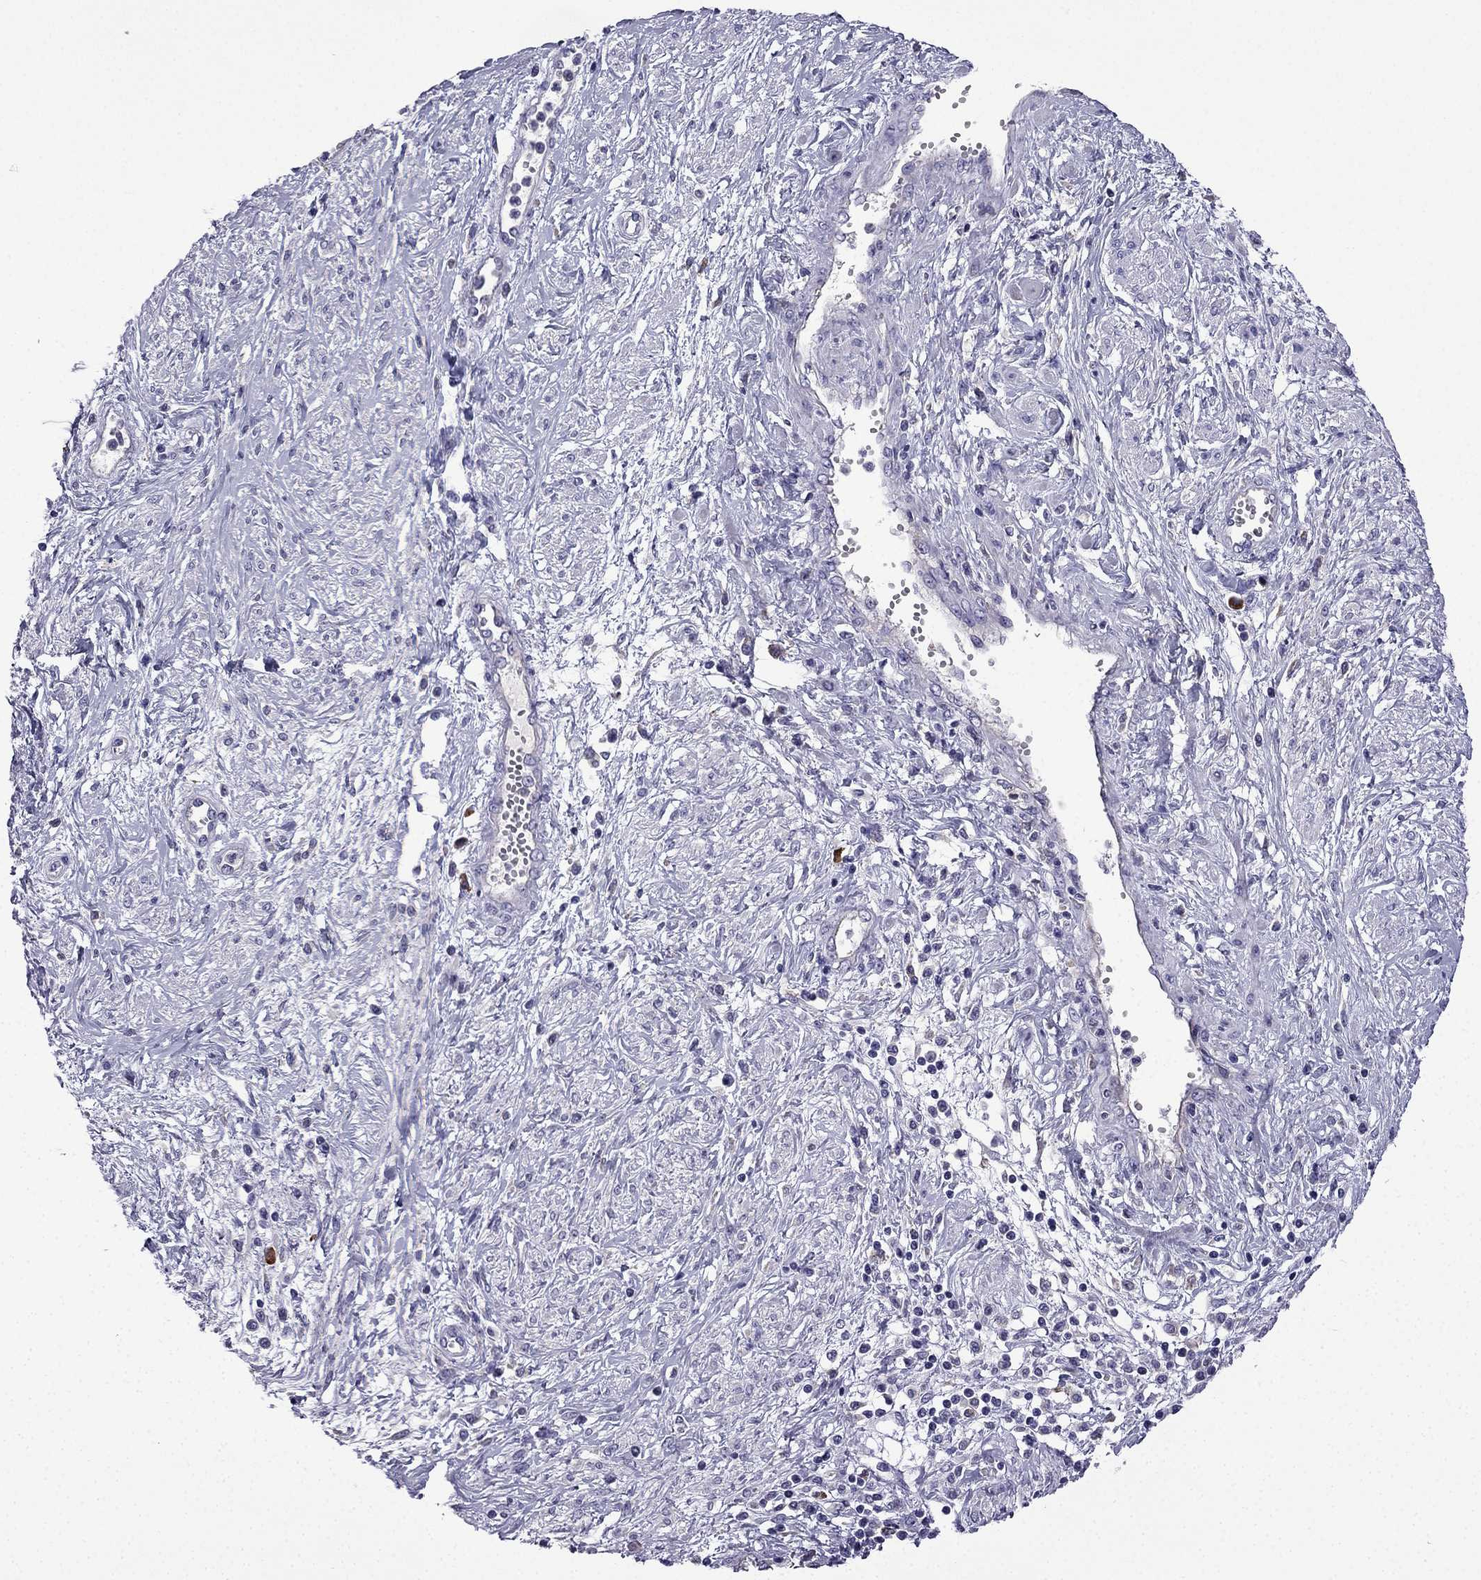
{"staining": {"intensity": "negative", "quantity": "none", "location": "none"}, "tissue": "cervical cancer", "cell_type": "Tumor cells", "image_type": "cancer", "snomed": [{"axis": "morphology", "description": "Squamous cell carcinoma, NOS"}, {"axis": "topography", "description": "Cervix"}], "caption": "Immunohistochemical staining of human squamous cell carcinoma (cervical) demonstrates no significant staining in tumor cells.", "gene": "TSSK4", "patient": {"sex": "female", "age": 34}}